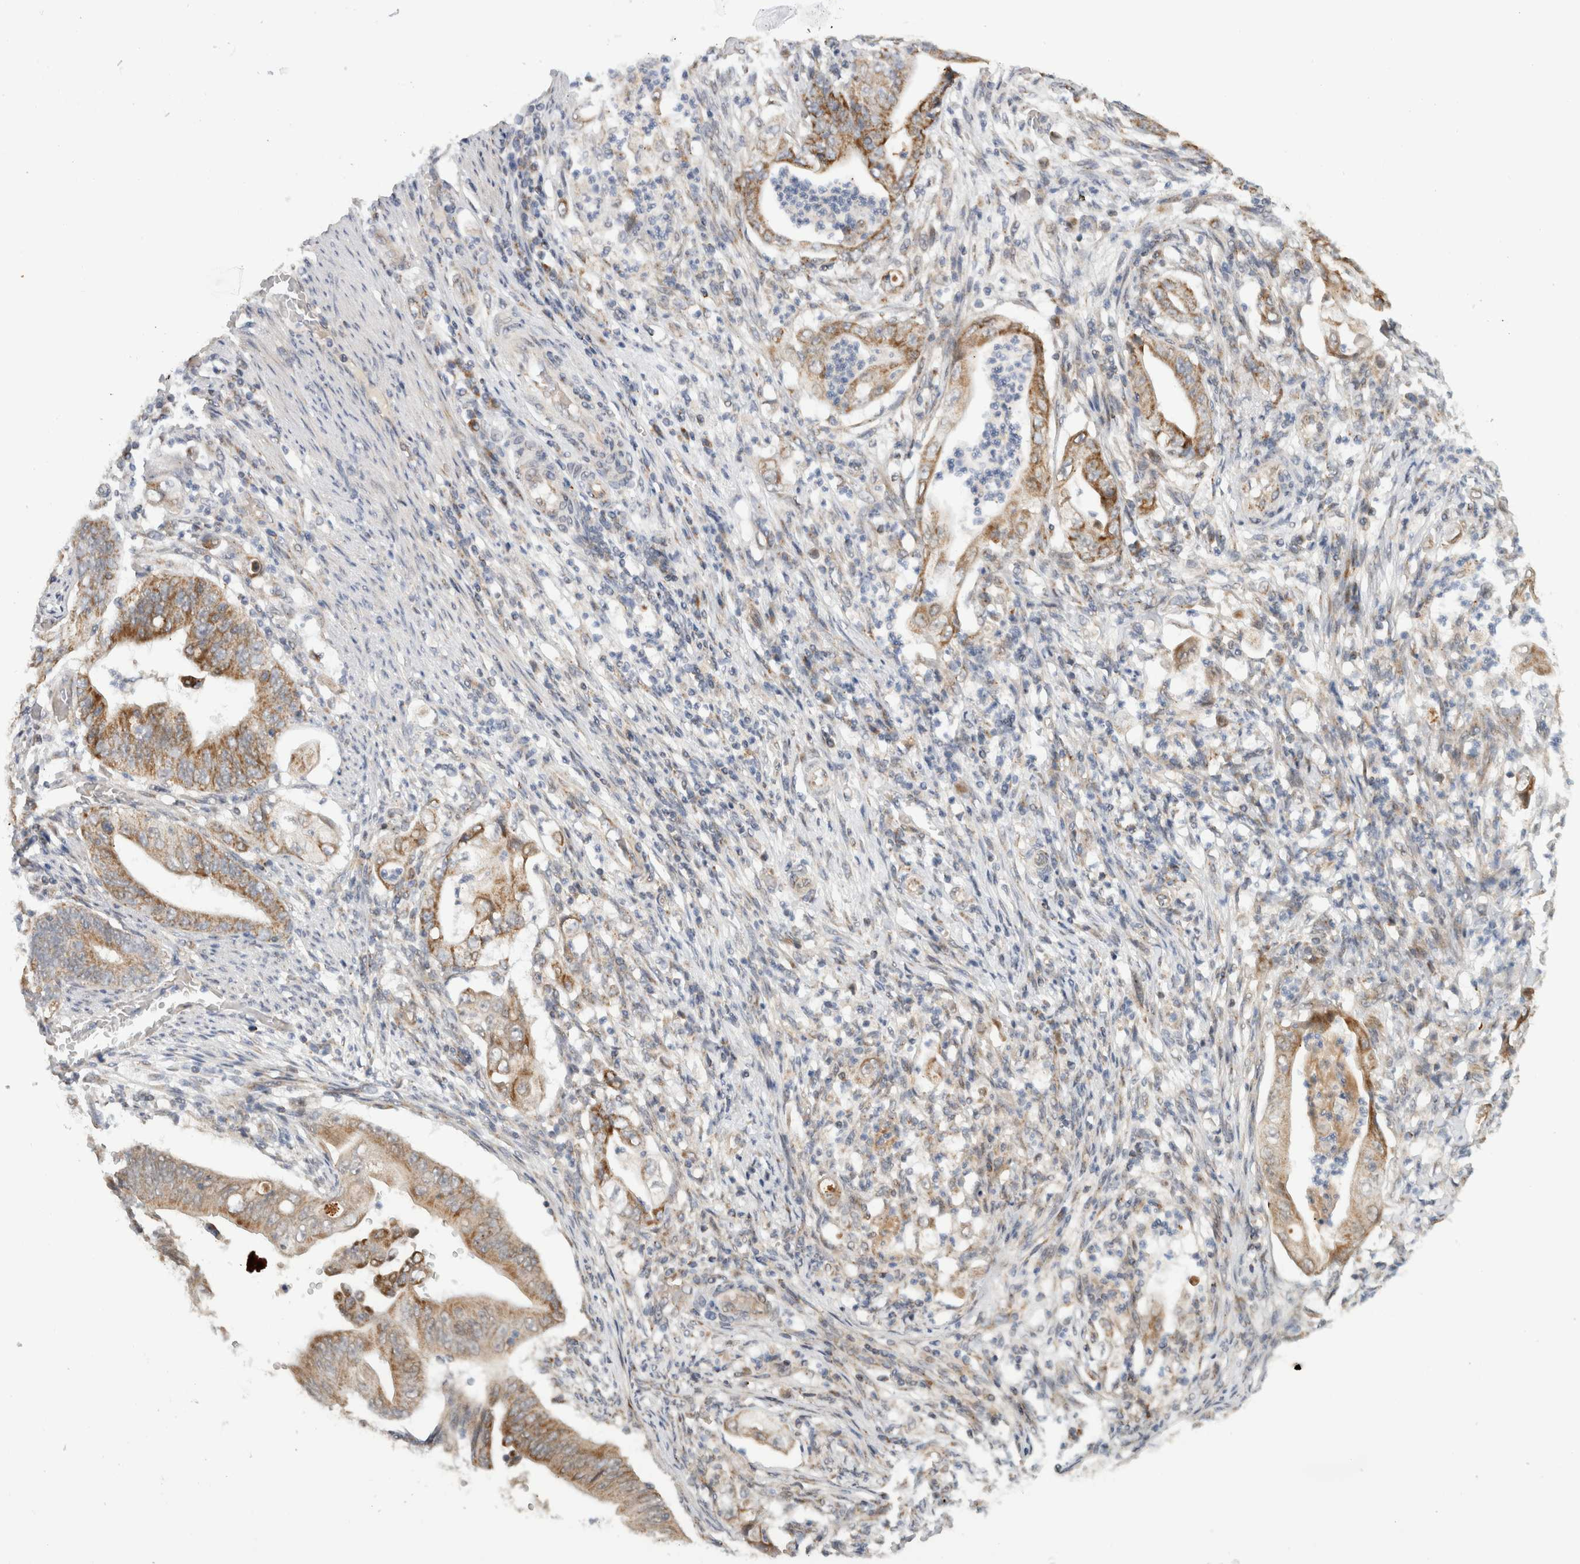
{"staining": {"intensity": "moderate", "quantity": ">75%", "location": "cytoplasmic/membranous"}, "tissue": "stomach cancer", "cell_type": "Tumor cells", "image_type": "cancer", "snomed": [{"axis": "morphology", "description": "Adenocarcinoma, NOS"}, {"axis": "topography", "description": "Stomach"}], "caption": "DAB (3,3'-diaminobenzidine) immunohistochemical staining of stomach cancer shows moderate cytoplasmic/membranous protein expression in about >75% of tumor cells. The staining is performed using DAB brown chromogen to label protein expression. The nuclei are counter-stained blue using hematoxylin.", "gene": "CMC2", "patient": {"sex": "female", "age": 73}}